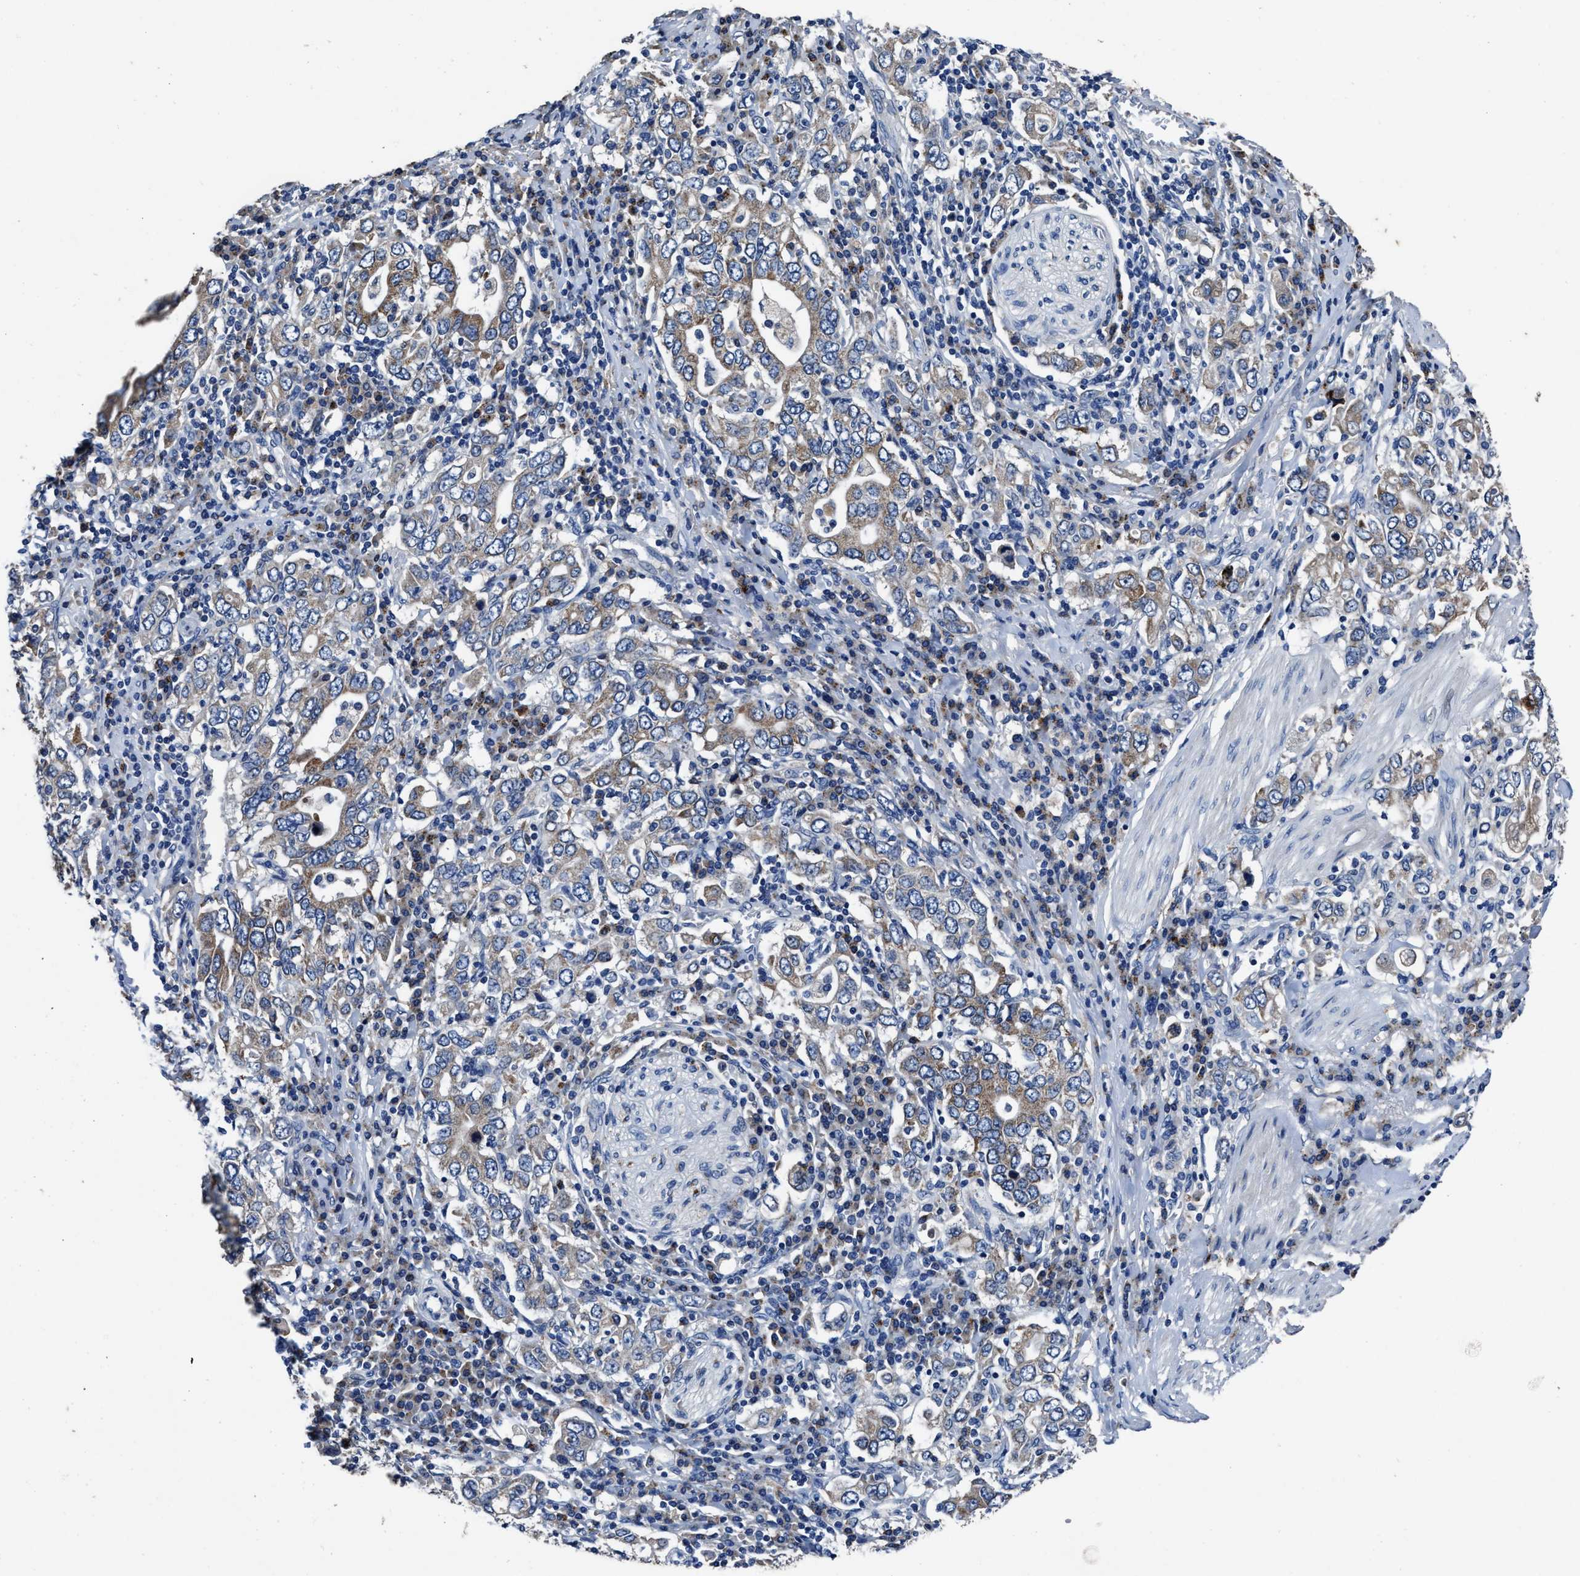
{"staining": {"intensity": "weak", "quantity": "25%-75%", "location": "cytoplasmic/membranous"}, "tissue": "stomach cancer", "cell_type": "Tumor cells", "image_type": "cancer", "snomed": [{"axis": "morphology", "description": "Adenocarcinoma, NOS"}, {"axis": "topography", "description": "Stomach, upper"}], "caption": "Adenocarcinoma (stomach) tissue demonstrates weak cytoplasmic/membranous staining in approximately 25%-75% of tumor cells", "gene": "UBR4", "patient": {"sex": "male", "age": 62}}